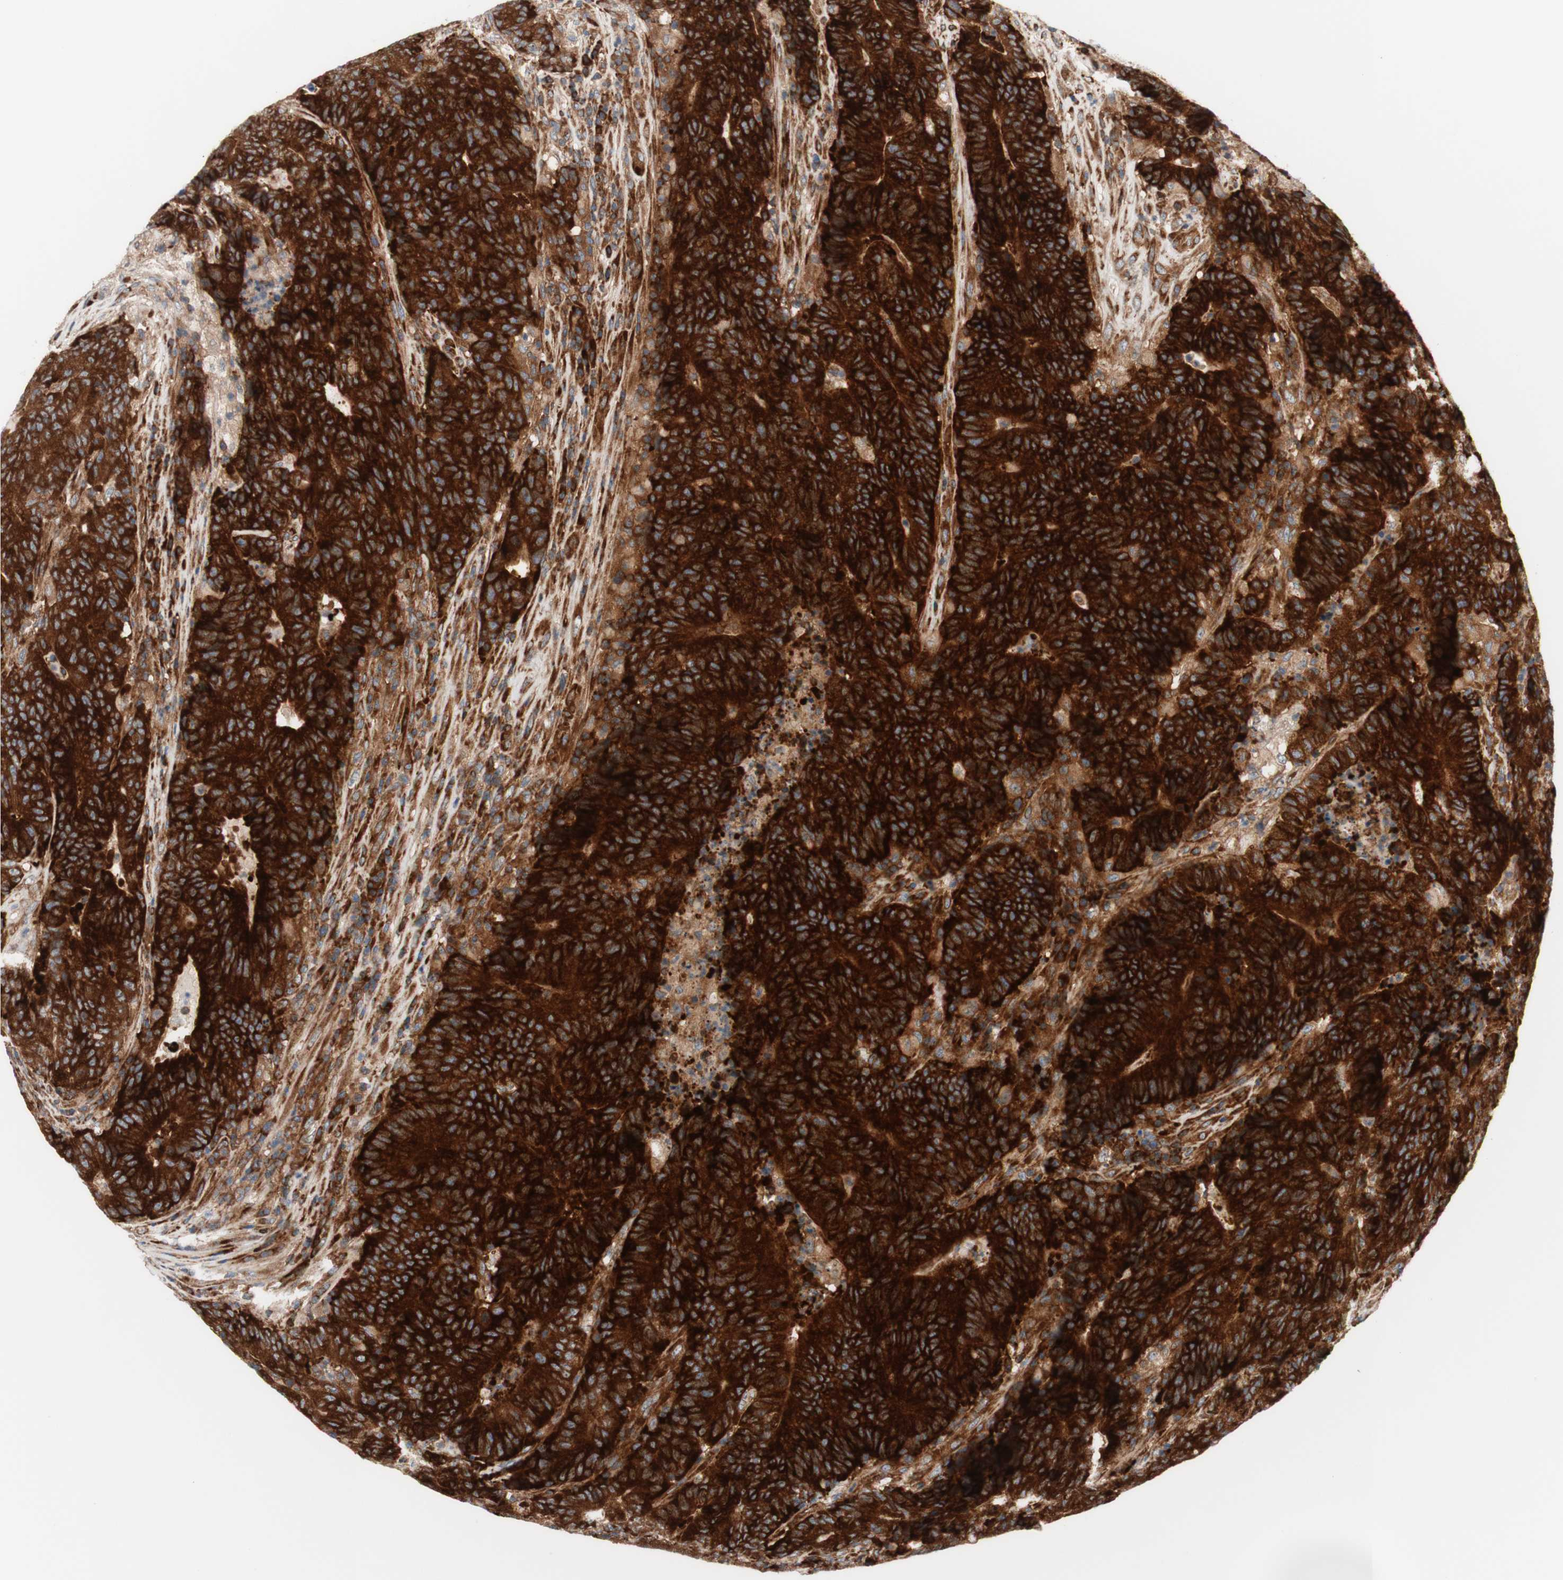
{"staining": {"intensity": "strong", "quantity": ">75%", "location": "cytoplasmic/membranous"}, "tissue": "colorectal cancer", "cell_type": "Tumor cells", "image_type": "cancer", "snomed": [{"axis": "morphology", "description": "Normal tissue, NOS"}, {"axis": "morphology", "description": "Adenocarcinoma, NOS"}, {"axis": "topography", "description": "Colon"}], "caption": "Tumor cells display strong cytoplasmic/membranous positivity in about >75% of cells in colorectal cancer (adenocarcinoma).", "gene": "CCN4", "patient": {"sex": "female", "age": 75}}